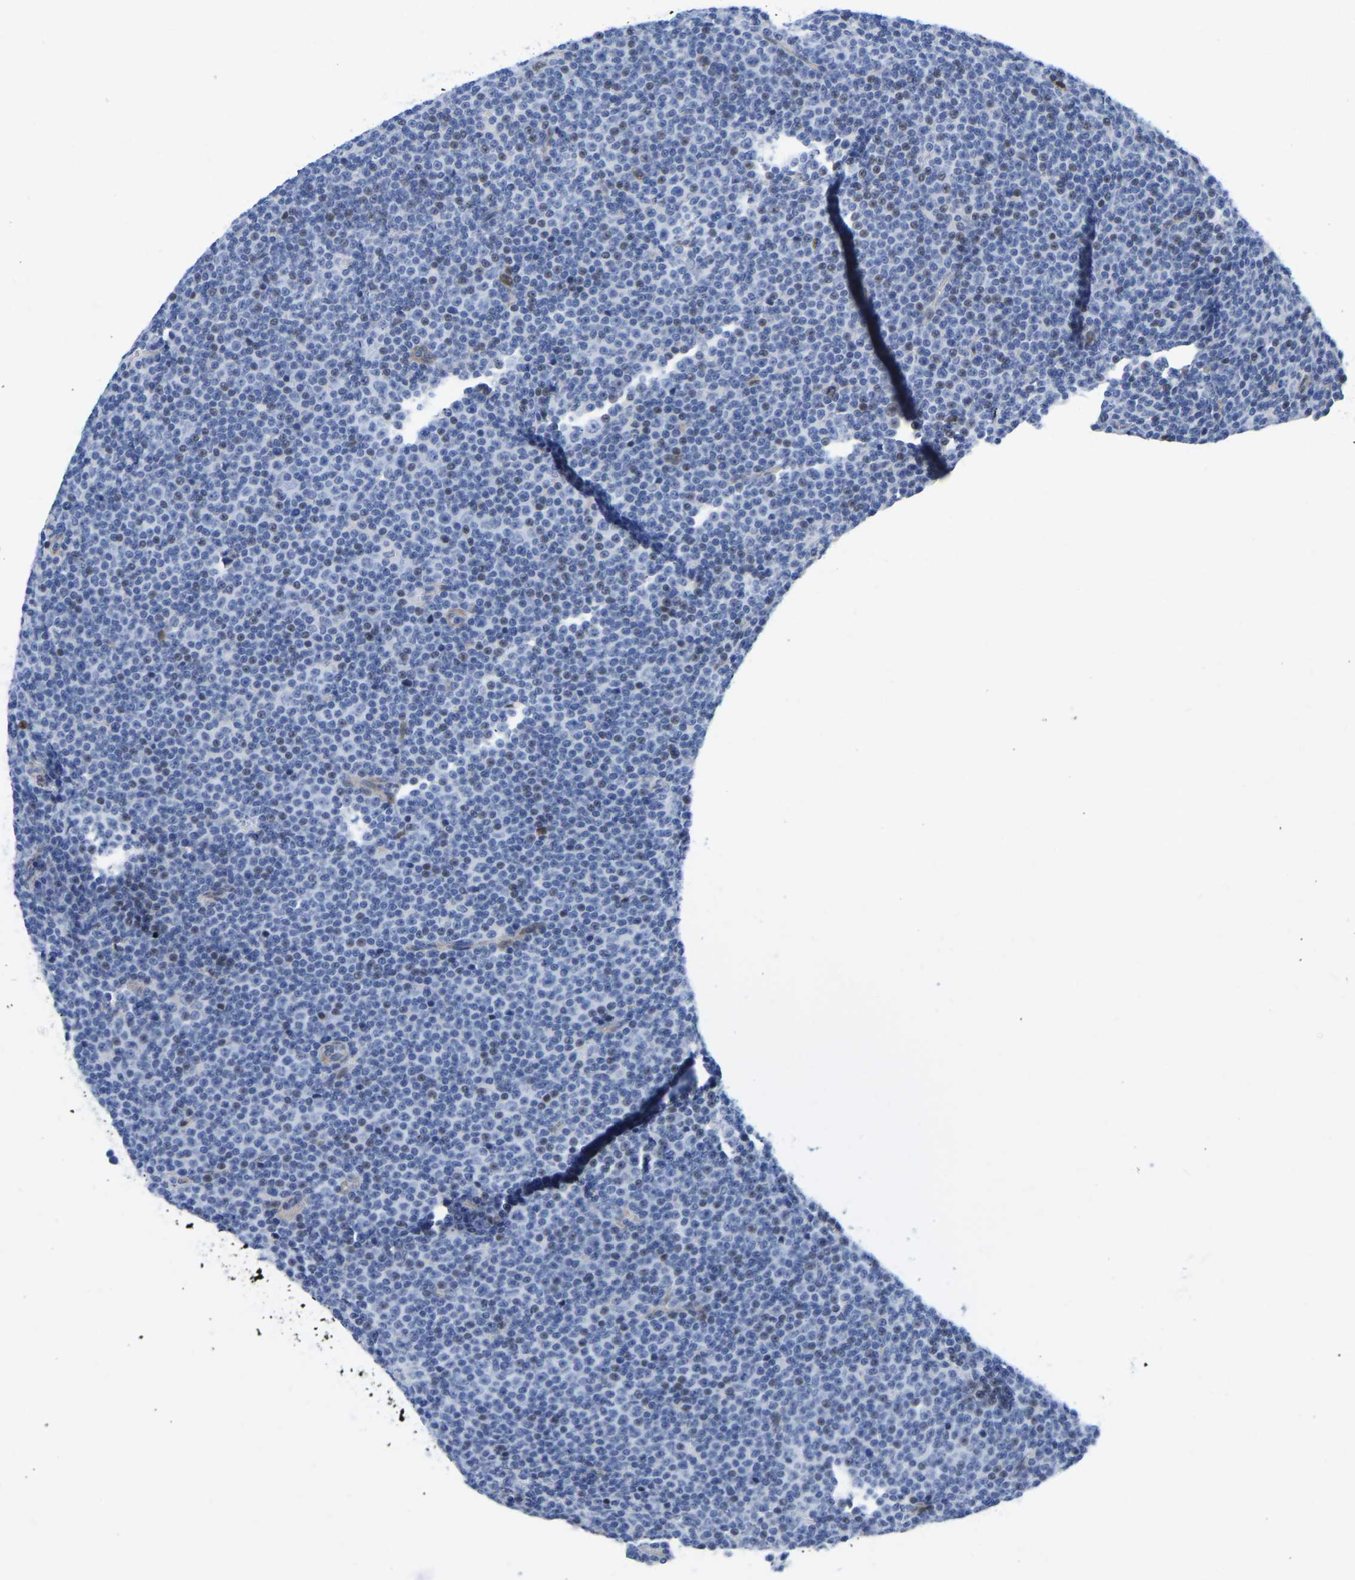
{"staining": {"intensity": "moderate", "quantity": "25%-75%", "location": "nuclear"}, "tissue": "lymphoma", "cell_type": "Tumor cells", "image_type": "cancer", "snomed": [{"axis": "morphology", "description": "Malignant lymphoma, non-Hodgkin's type, Low grade"}, {"axis": "topography", "description": "Lymph node"}], "caption": "Lymphoma stained for a protein (brown) shows moderate nuclear positive positivity in about 25%-75% of tumor cells.", "gene": "HDAC5", "patient": {"sex": "female", "age": 67}}